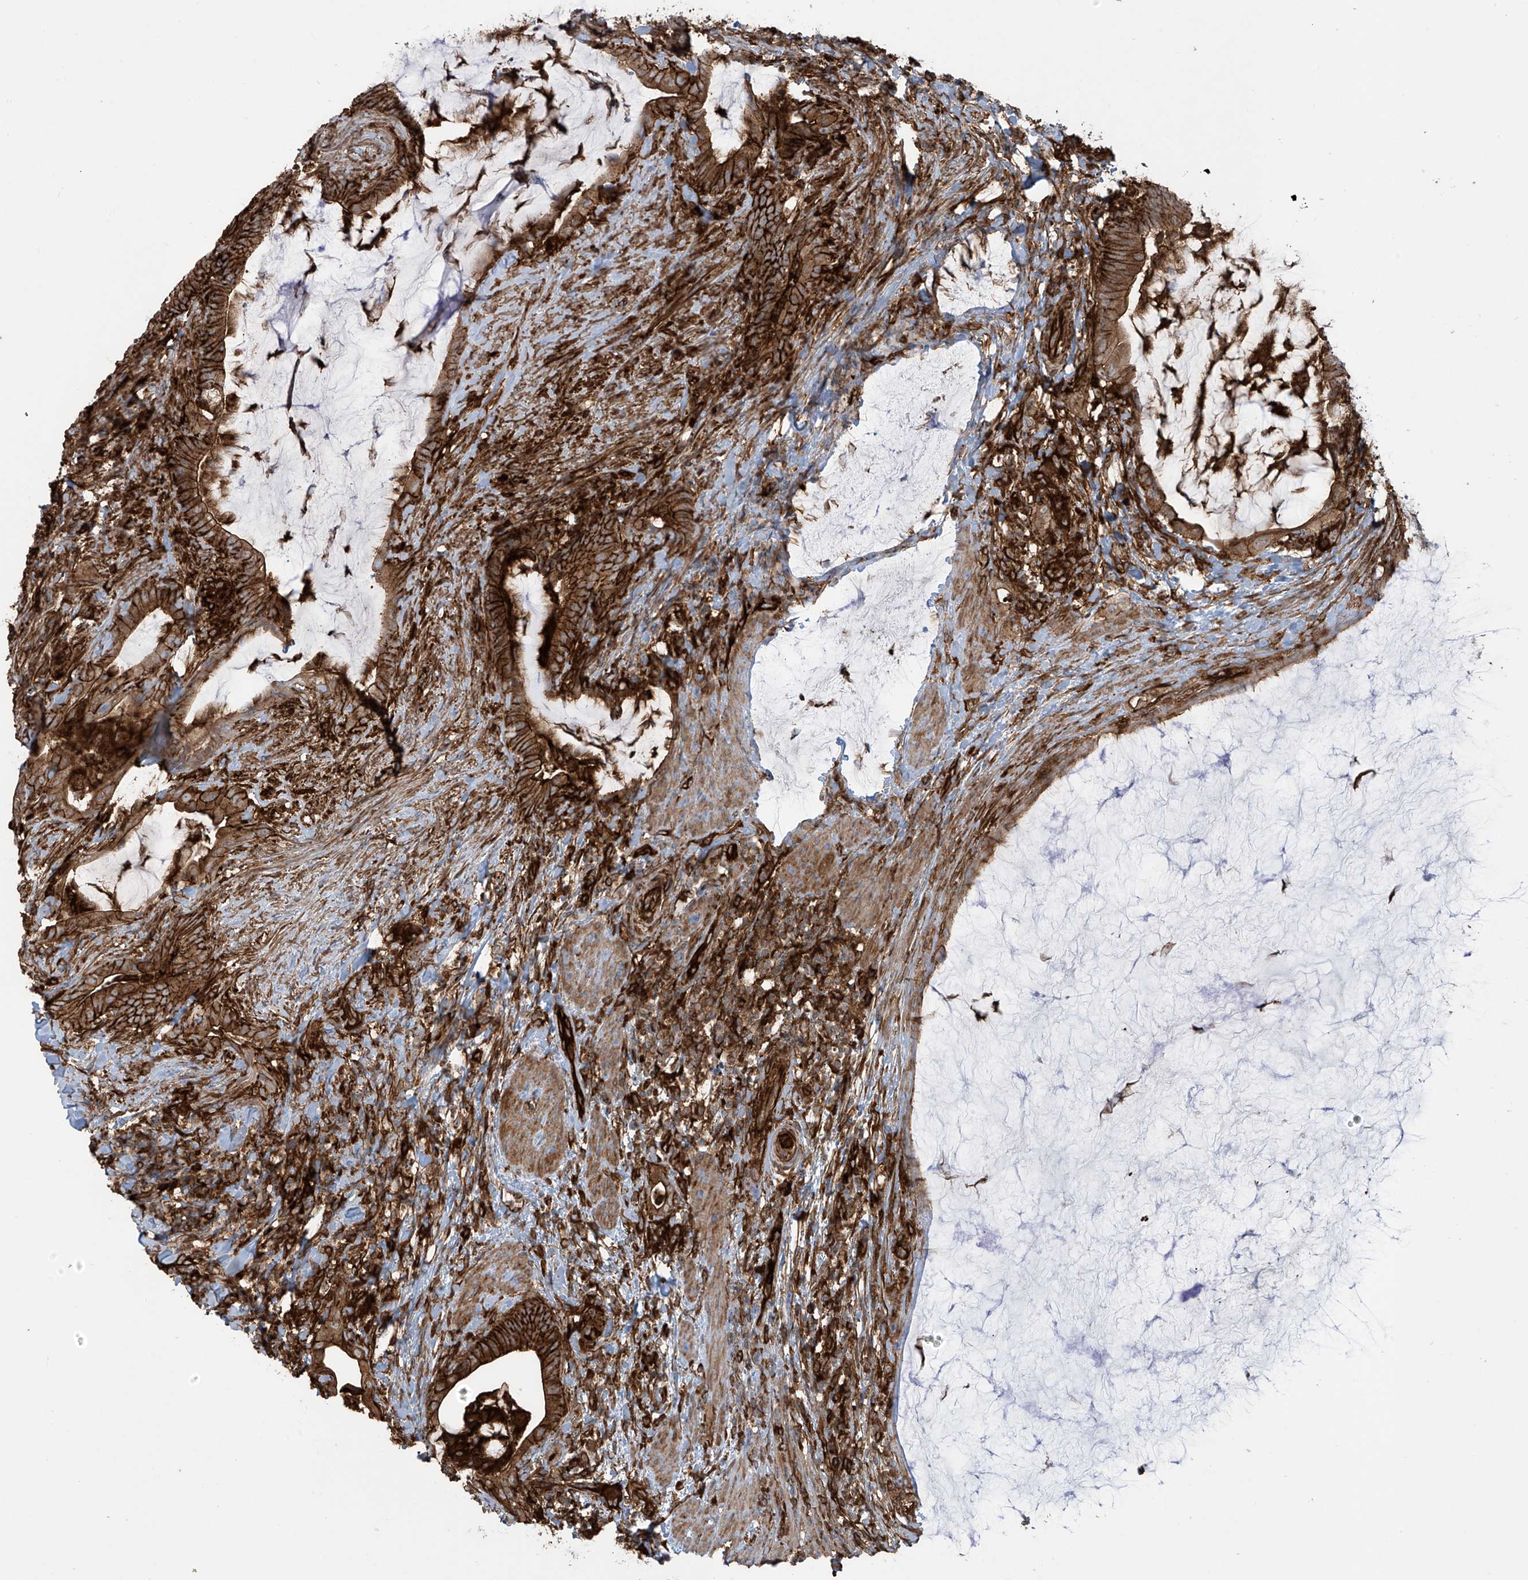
{"staining": {"intensity": "strong", "quantity": ">75%", "location": "cytoplasmic/membranous"}, "tissue": "colorectal cancer", "cell_type": "Tumor cells", "image_type": "cancer", "snomed": [{"axis": "morphology", "description": "Adenocarcinoma, NOS"}, {"axis": "topography", "description": "Colon"}], "caption": "Colorectal cancer stained for a protein displays strong cytoplasmic/membranous positivity in tumor cells. (DAB = brown stain, brightfield microscopy at high magnification).", "gene": "SLC9A2", "patient": {"sex": "female", "age": 66}}